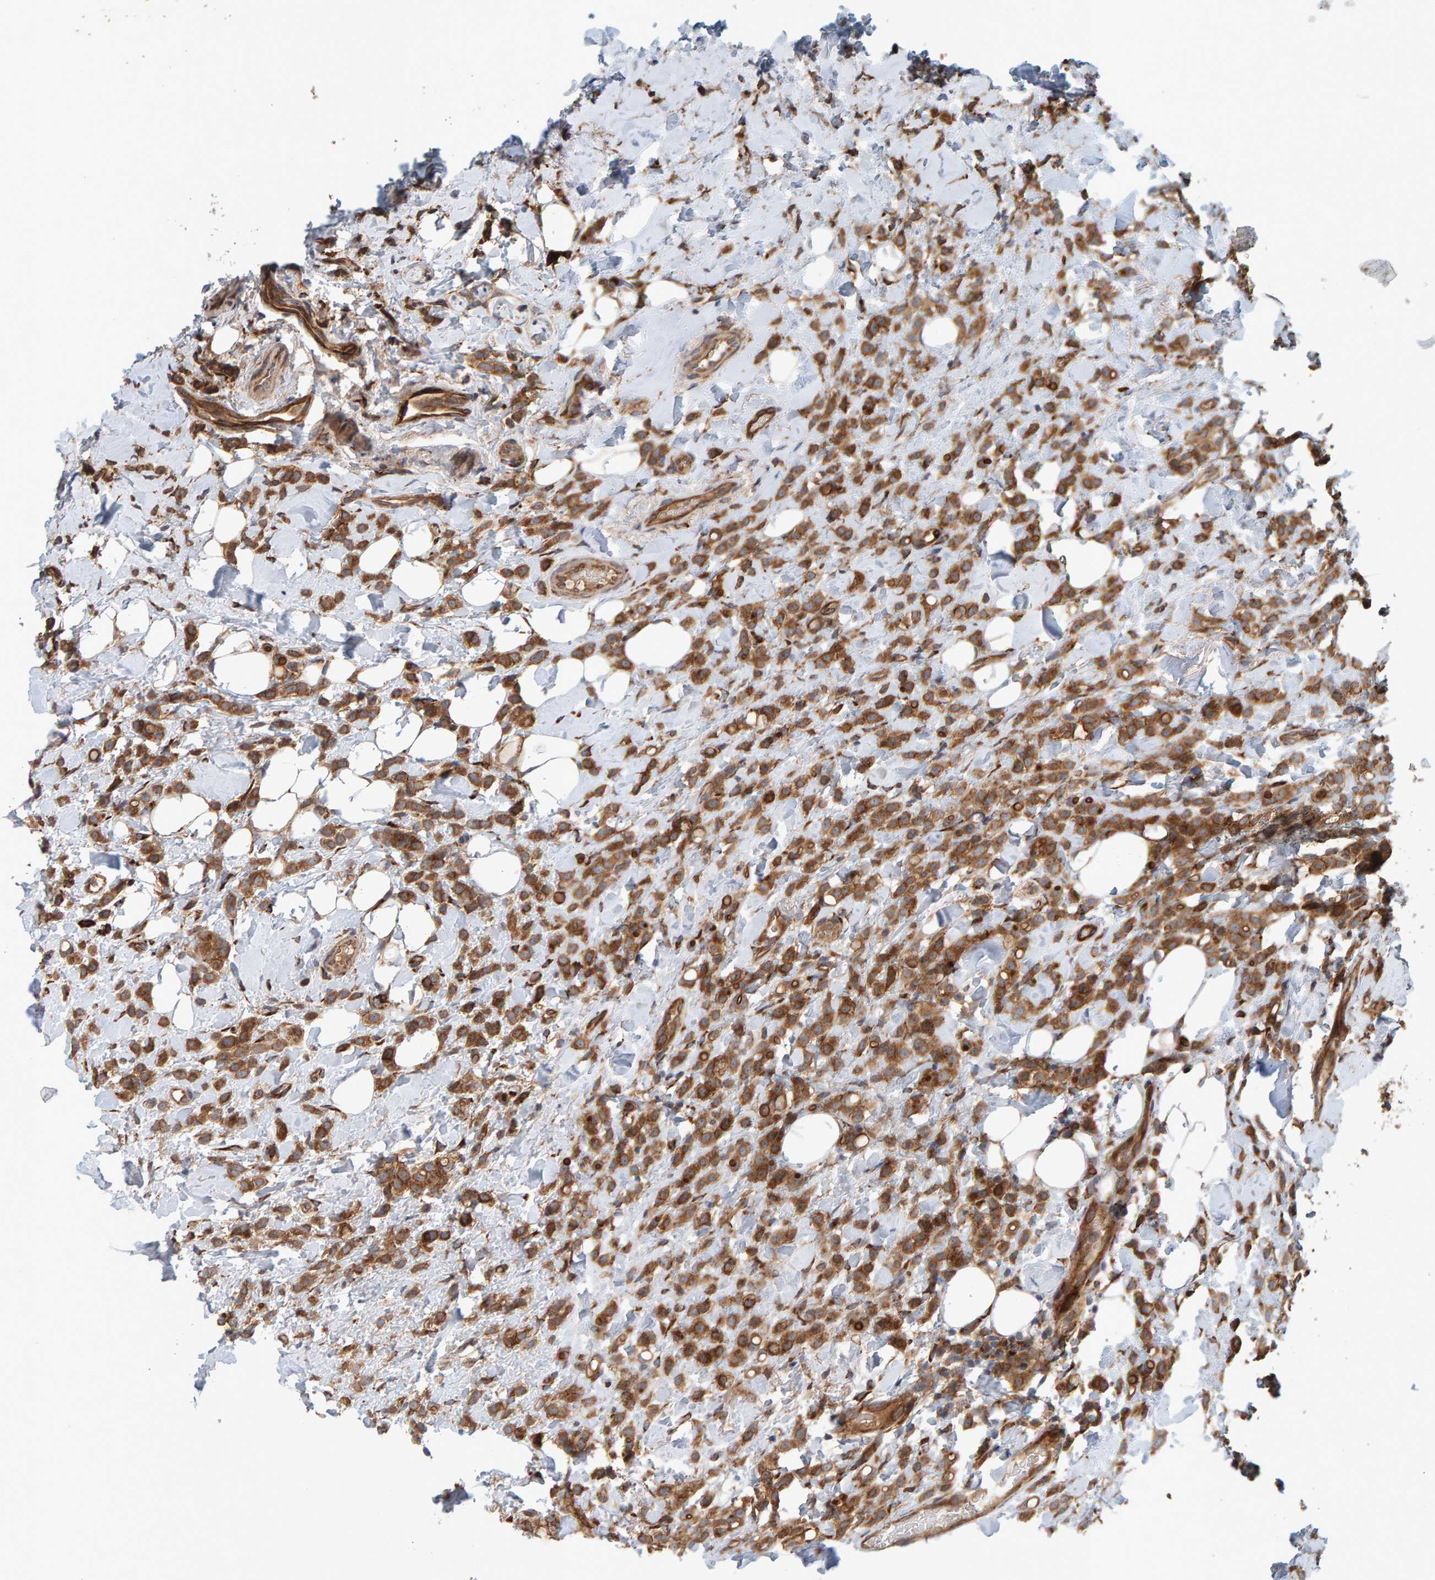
{"staining": {"intensity": "strong", "quantity": ">75%", "location": "cytoplasmic/membranous"}, "tissue": "breast cancer", "cell_type": "Tumor cells", "image_type": "cancer", "snomed": [{"axis": "morphology", "description": "Normal tissue, NOS"}, {"axis": "morphology", "description": "Lobular carcinoma"}, {"axis": "topography", "description": "Breast"}], "caption": "Lobular carcinoma (breast) stained for a protein shows strong cytoplasmic/membranous positivity in tumor cells.", "gene": "BAIAP2", "patient": {"sex": "female", "age": 50}}